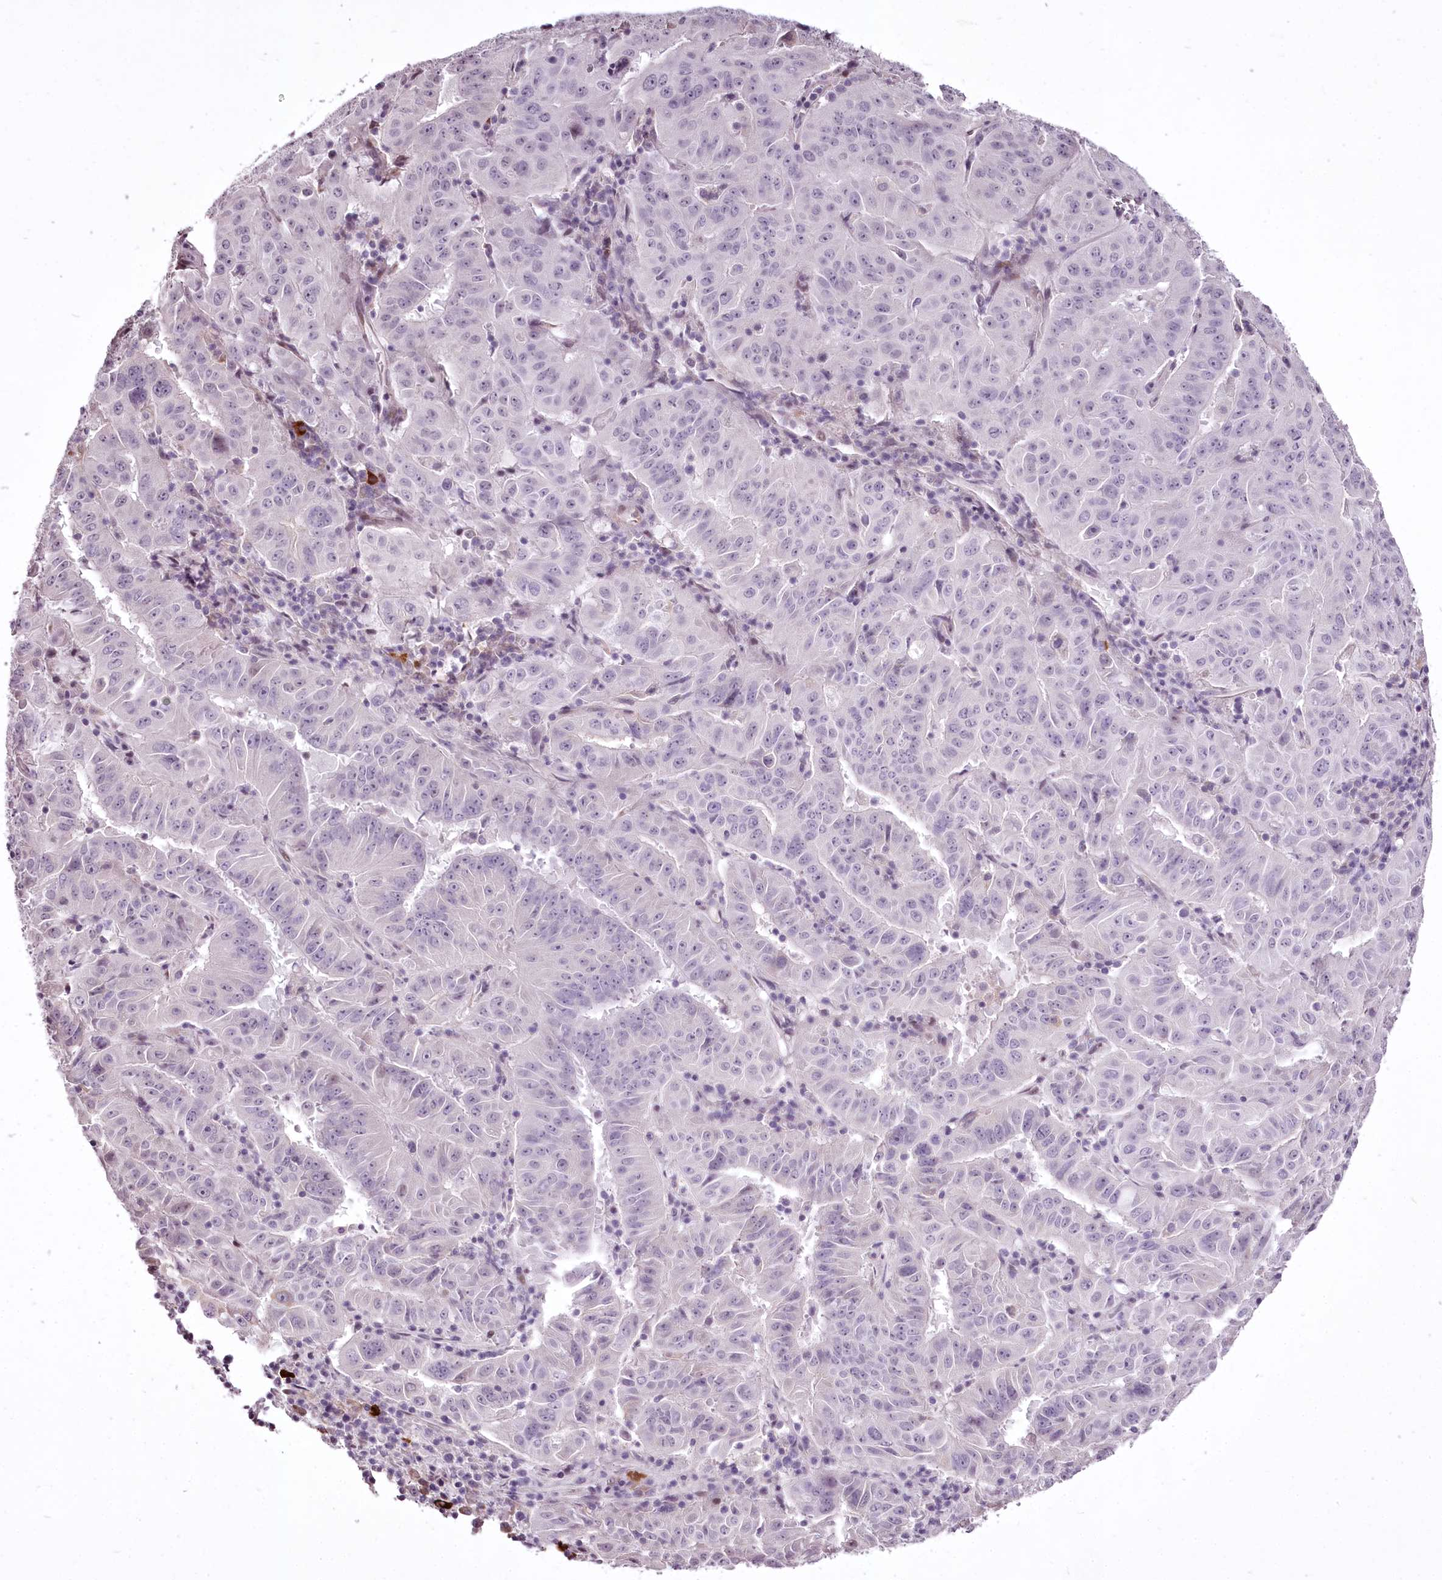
{"staining": {"intensity": "negative", "quantity": "none", "location": "none"}, "tissue": "pancreatic cancer", "cell_type": "Tumor cells", "image_type": "cancer", "snomed": [{"axis": "morphology", "description": "Adenocarcinoma, NOS"}, {"axis": "topography", "description": "Pancreas"}], "caption": "Human pancreatic cancer (adenocarcinoma) stained for a protein using immunohistochemistry (IHC) reveals no expression in tumor cells.", "gene": "C1orf56", "patient": {"sex": "male", "age": 63}}